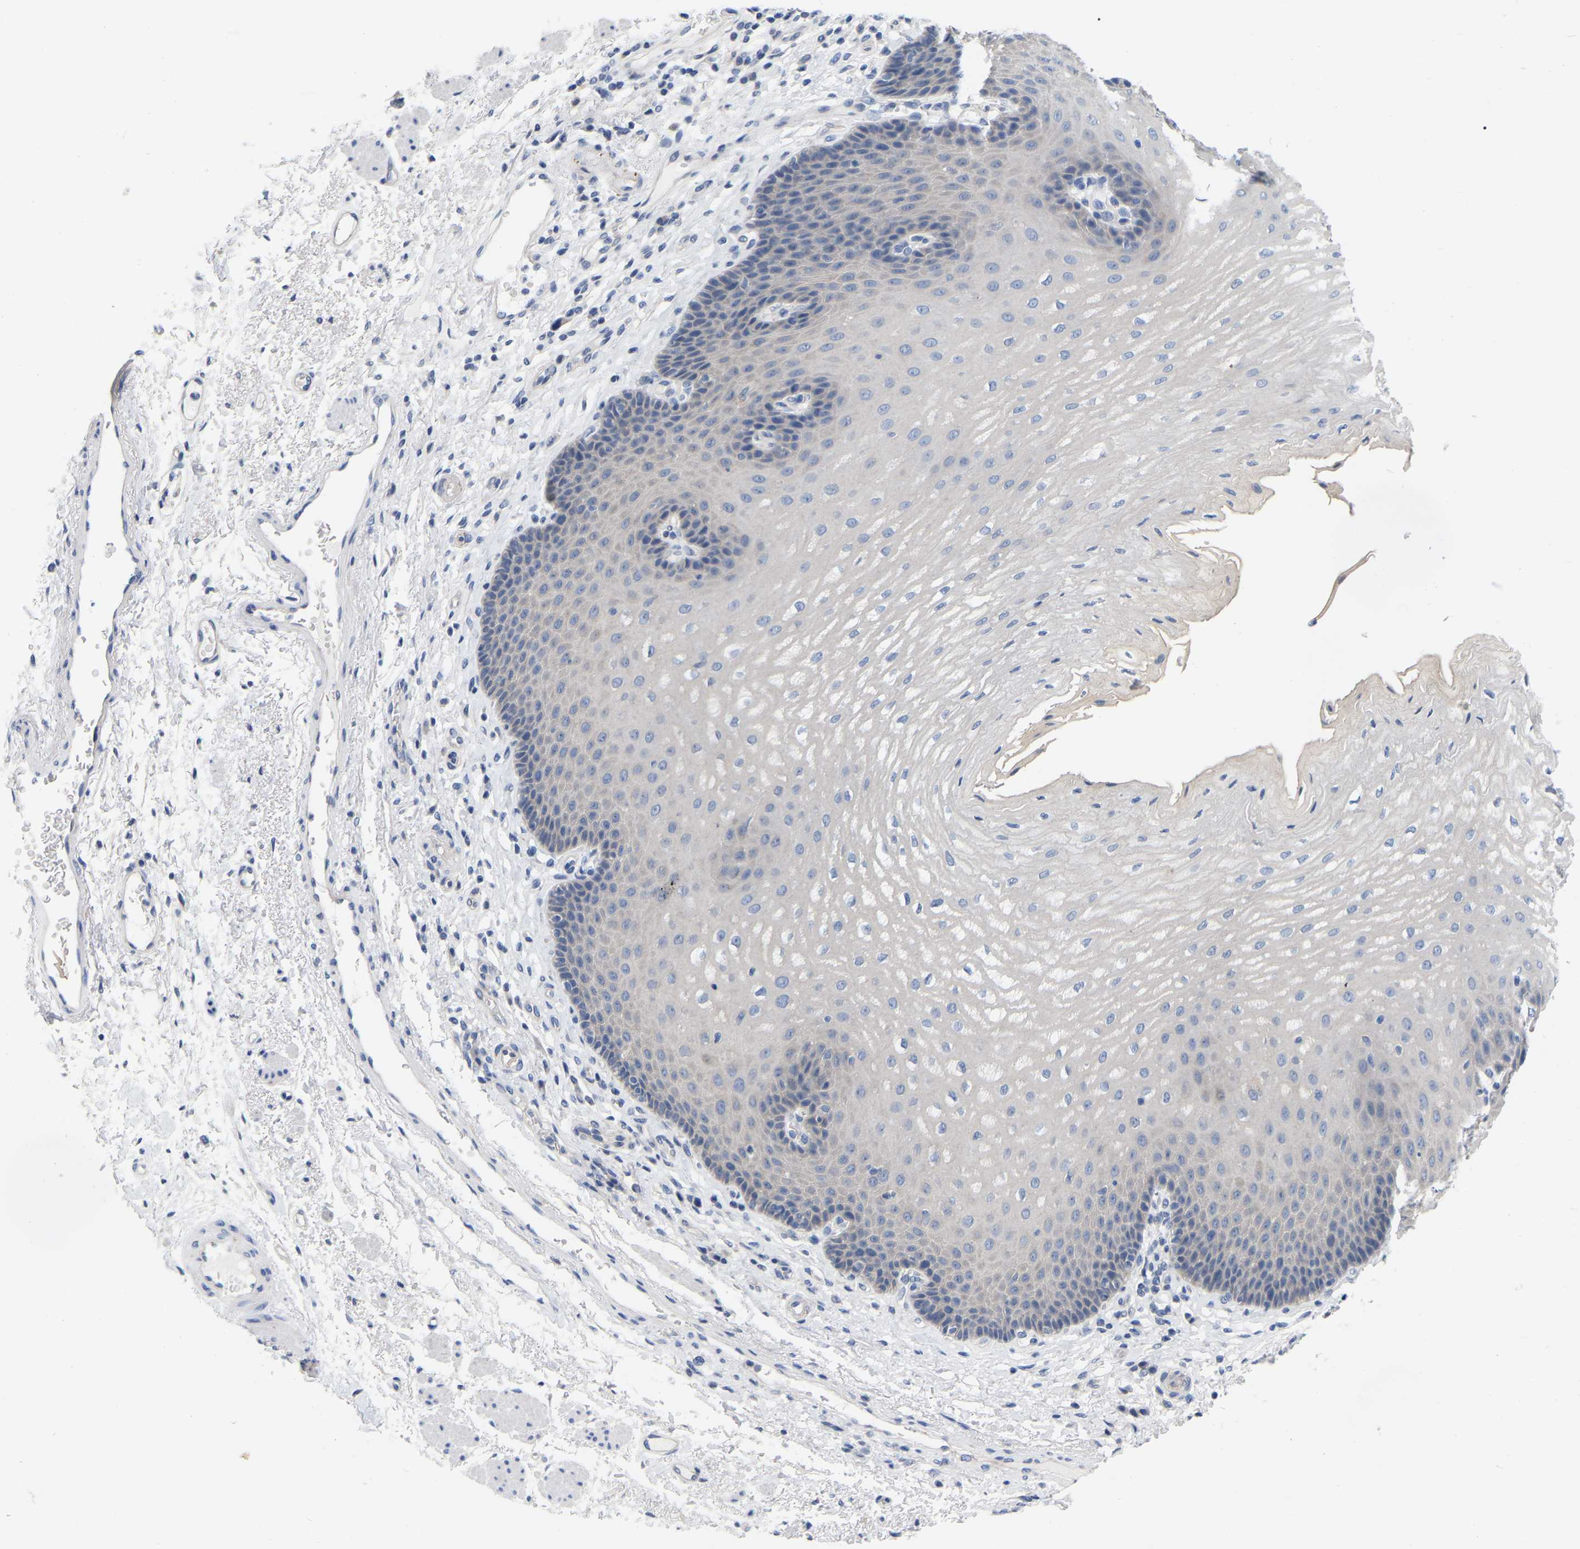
{"staining": {"intensity": "negative", "quantity": "none", "location": "none"}, "tissue": "esophagus", "cell_type": "Squamous epithelial cells", "image_type": "normal", "snomed": [{"axis": "morphology", "description": "Normal tissue, NOS"}, {"axis": "topography", "description": "Esophagus"}], "caption": "DAB immunohistochemical staining of normal esophagus shows no significant staining in squamous epithelial cells. Nuclei are stained in blue.", "gene": "WIPI2", "patient": {"sex": "male", "age": 54}}